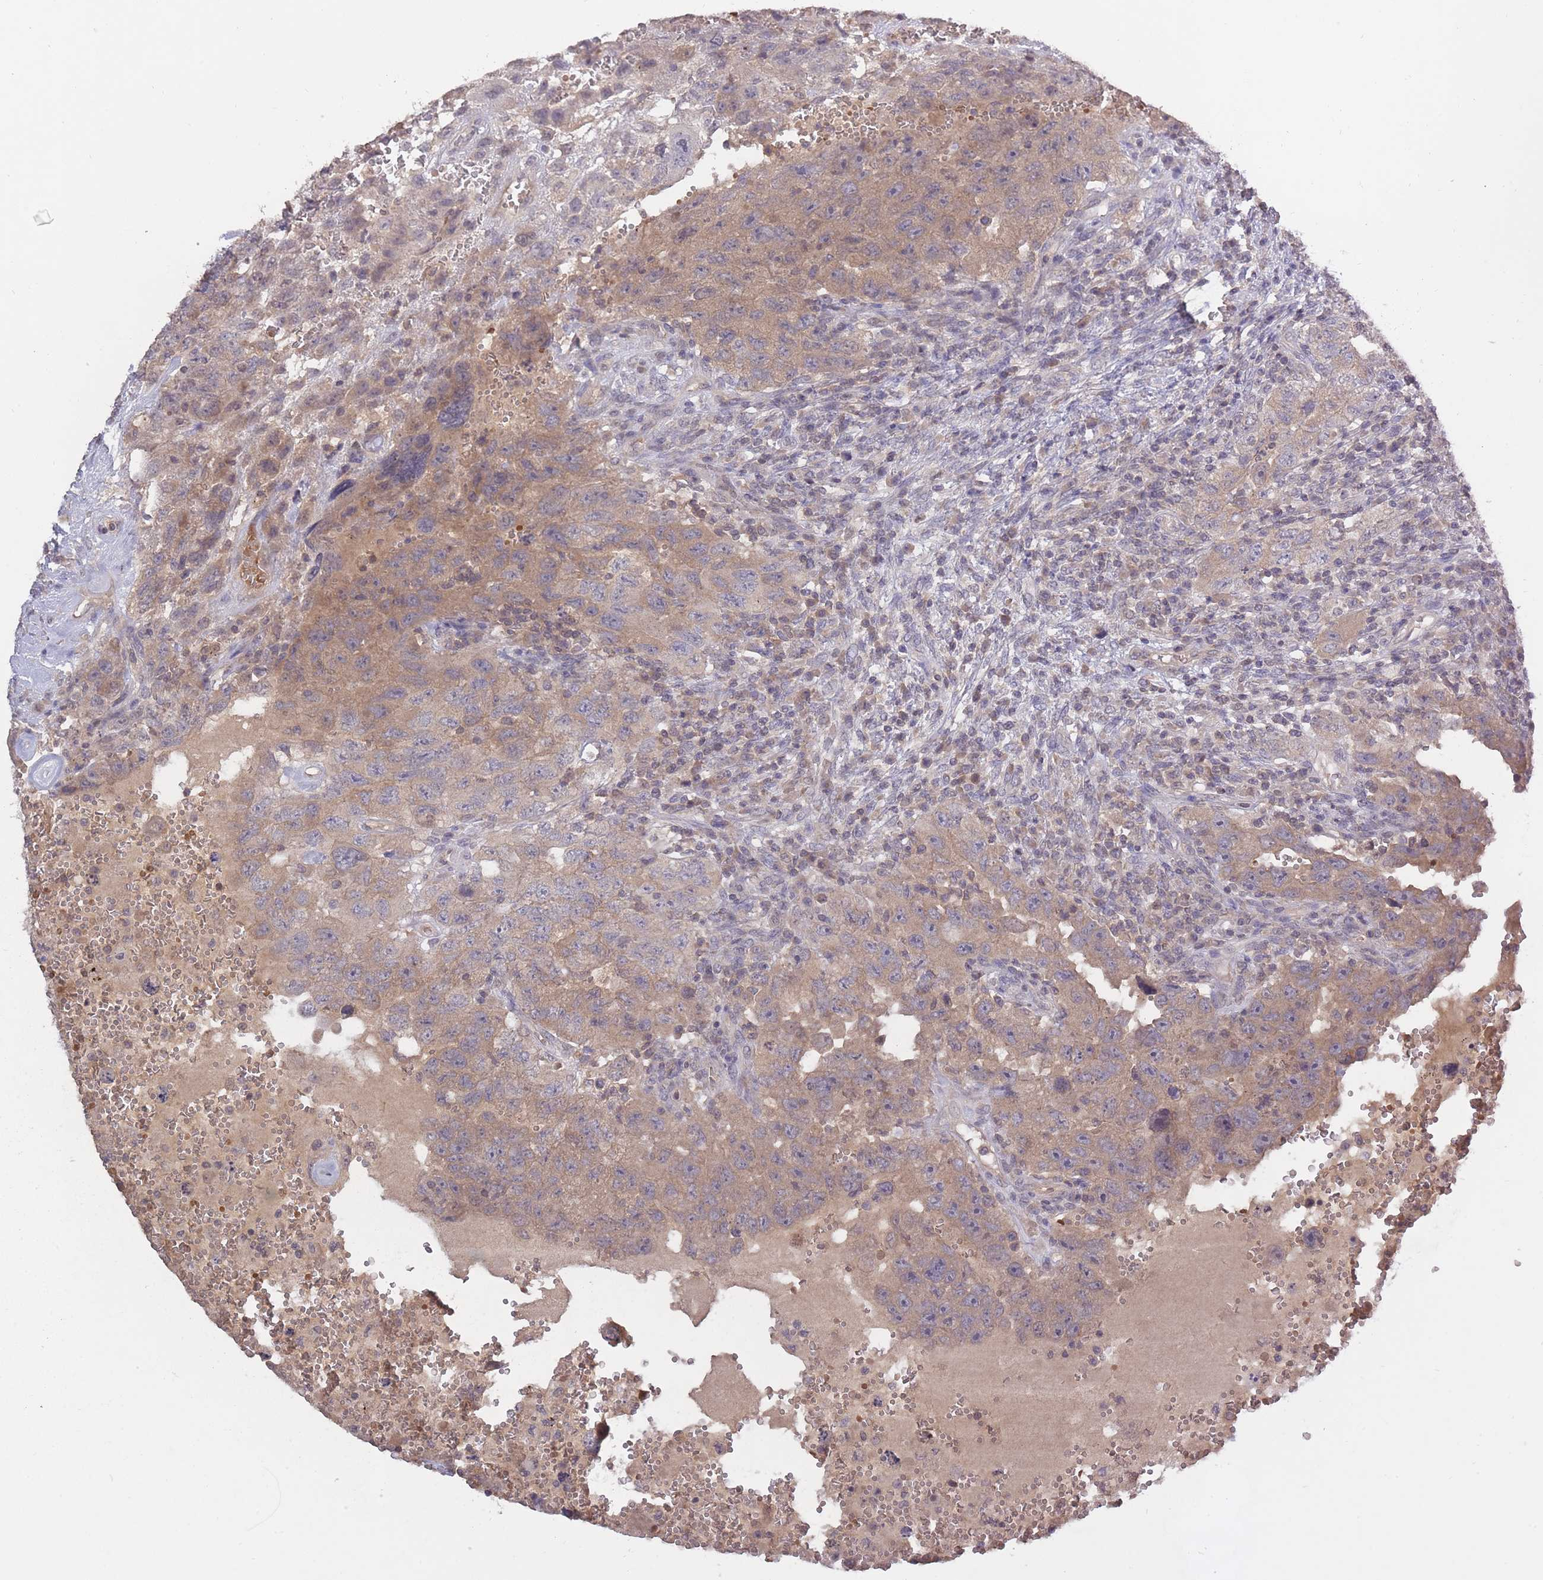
{"staining": {"intensity": "weak", "quantity": "25%-75%", "location": "cytoplasmic/membranous"}, "tissue": "testis cancer", "cell_type": "Tumor cells", "image_type": "cancer", "snomed": [{"axis": "morphology", "description": "Carcinoma, Embryonal, NOS"}, {"axis": "topography", "description": "Testis"}], "caption": "Brown immunohistochemical staining in human testis embryonal carcinoma shows weak cytoplasmic/membranous staining in about 25%-75% of tumor cells.", "gene": "ADCYAP1R1", "patient": {"sex": "male", "age": 26}}